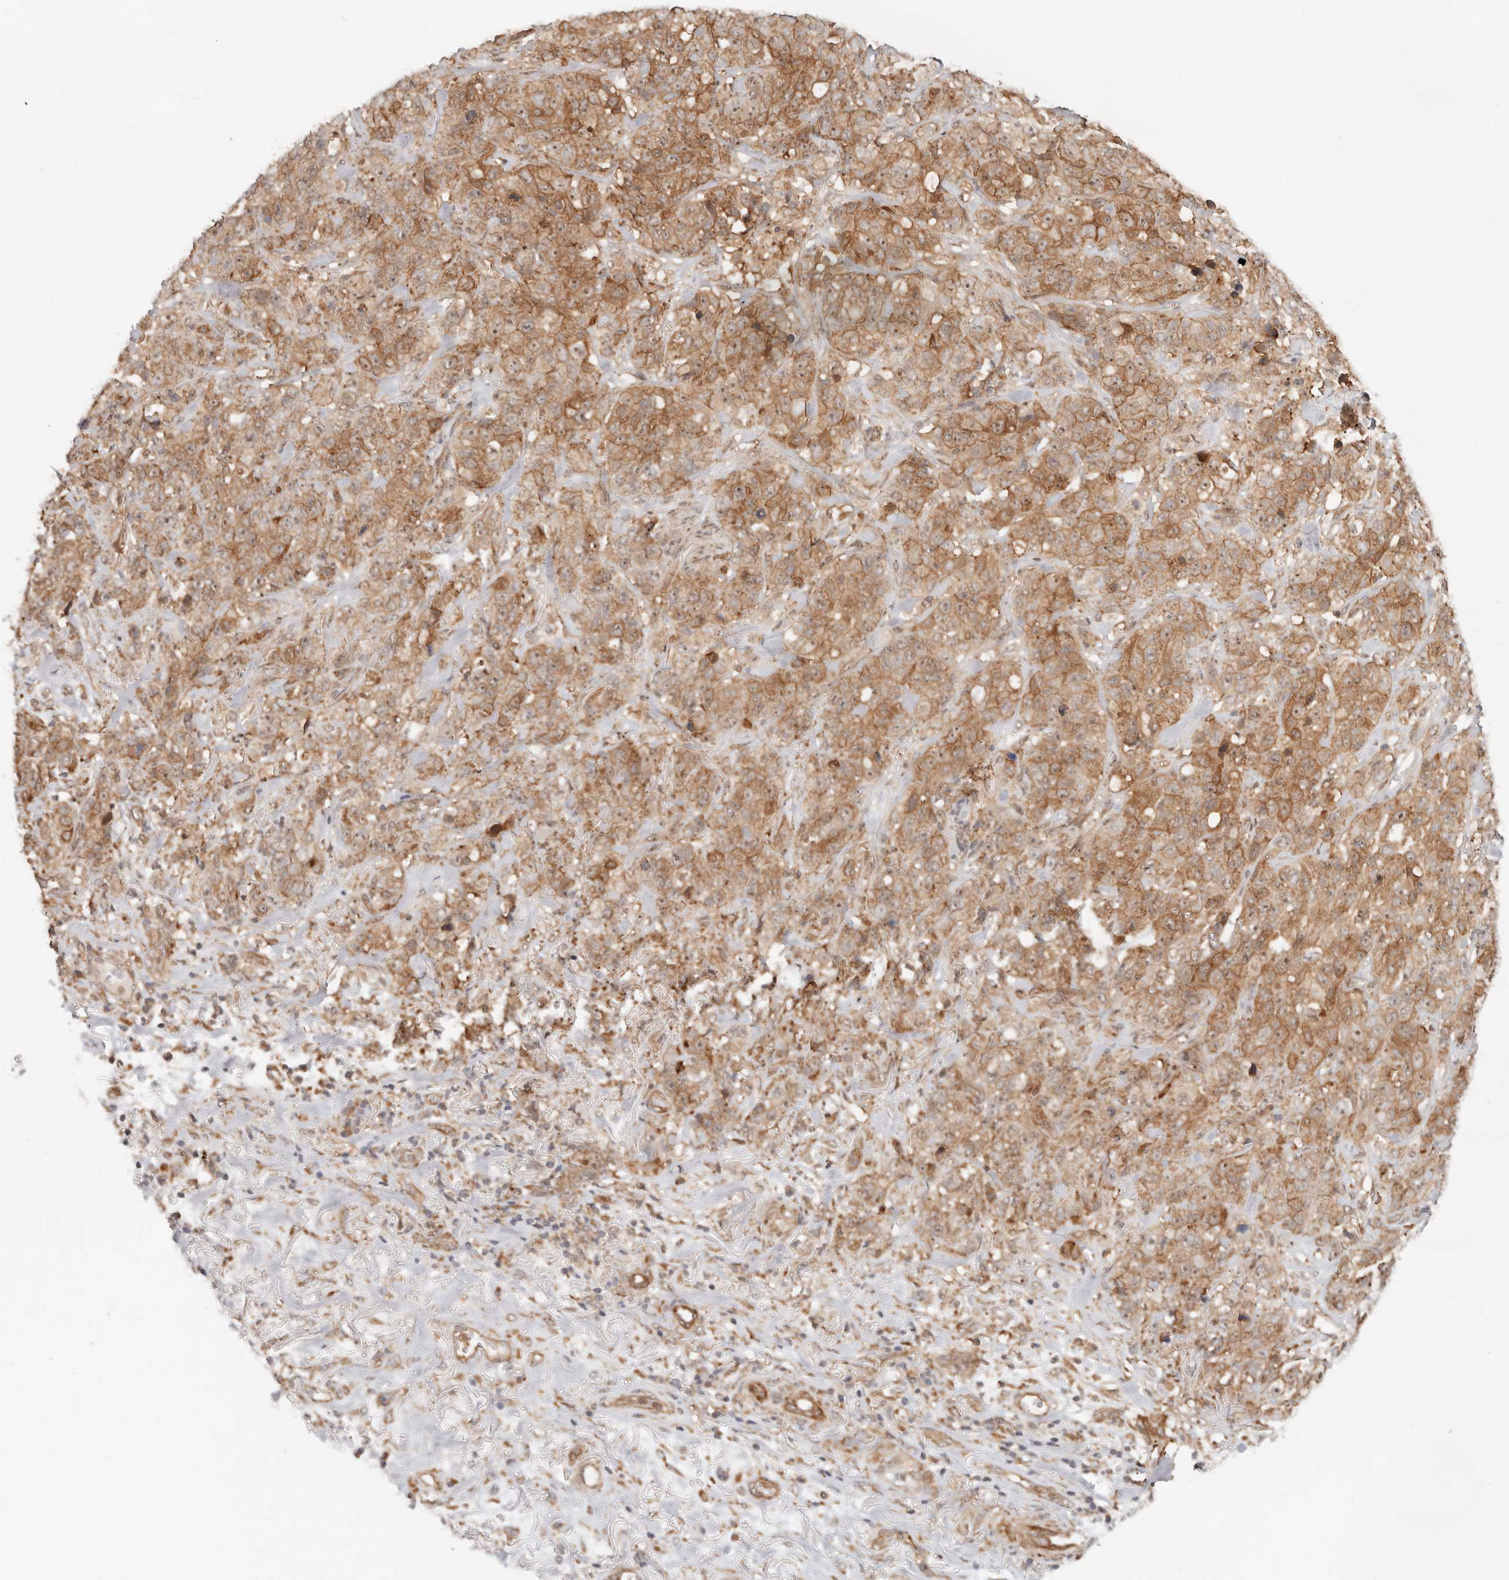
{"staining": {"intensity": "moderate", "quantity": ">75%", "location": "cytoplasmic/membranous,nuclear"}, "tissue": "stomach cancer", "cell_type": "Tumor cells", "image_type": "cancer", "snomed": [{"axis": "morphology", "description": "Adenocarcinoma, NOS"}, {"axis": "topography", "description": "Stomach"}], "caption": "There is medium levels of moderate cytoplasmic/membranous and nuclear expression in tumor cells of stomach cancer, as demonstrated by immunohistochemical staining (brown color).", "gene": "HEXD", "patient": {"sex": "male", "age": 48}}